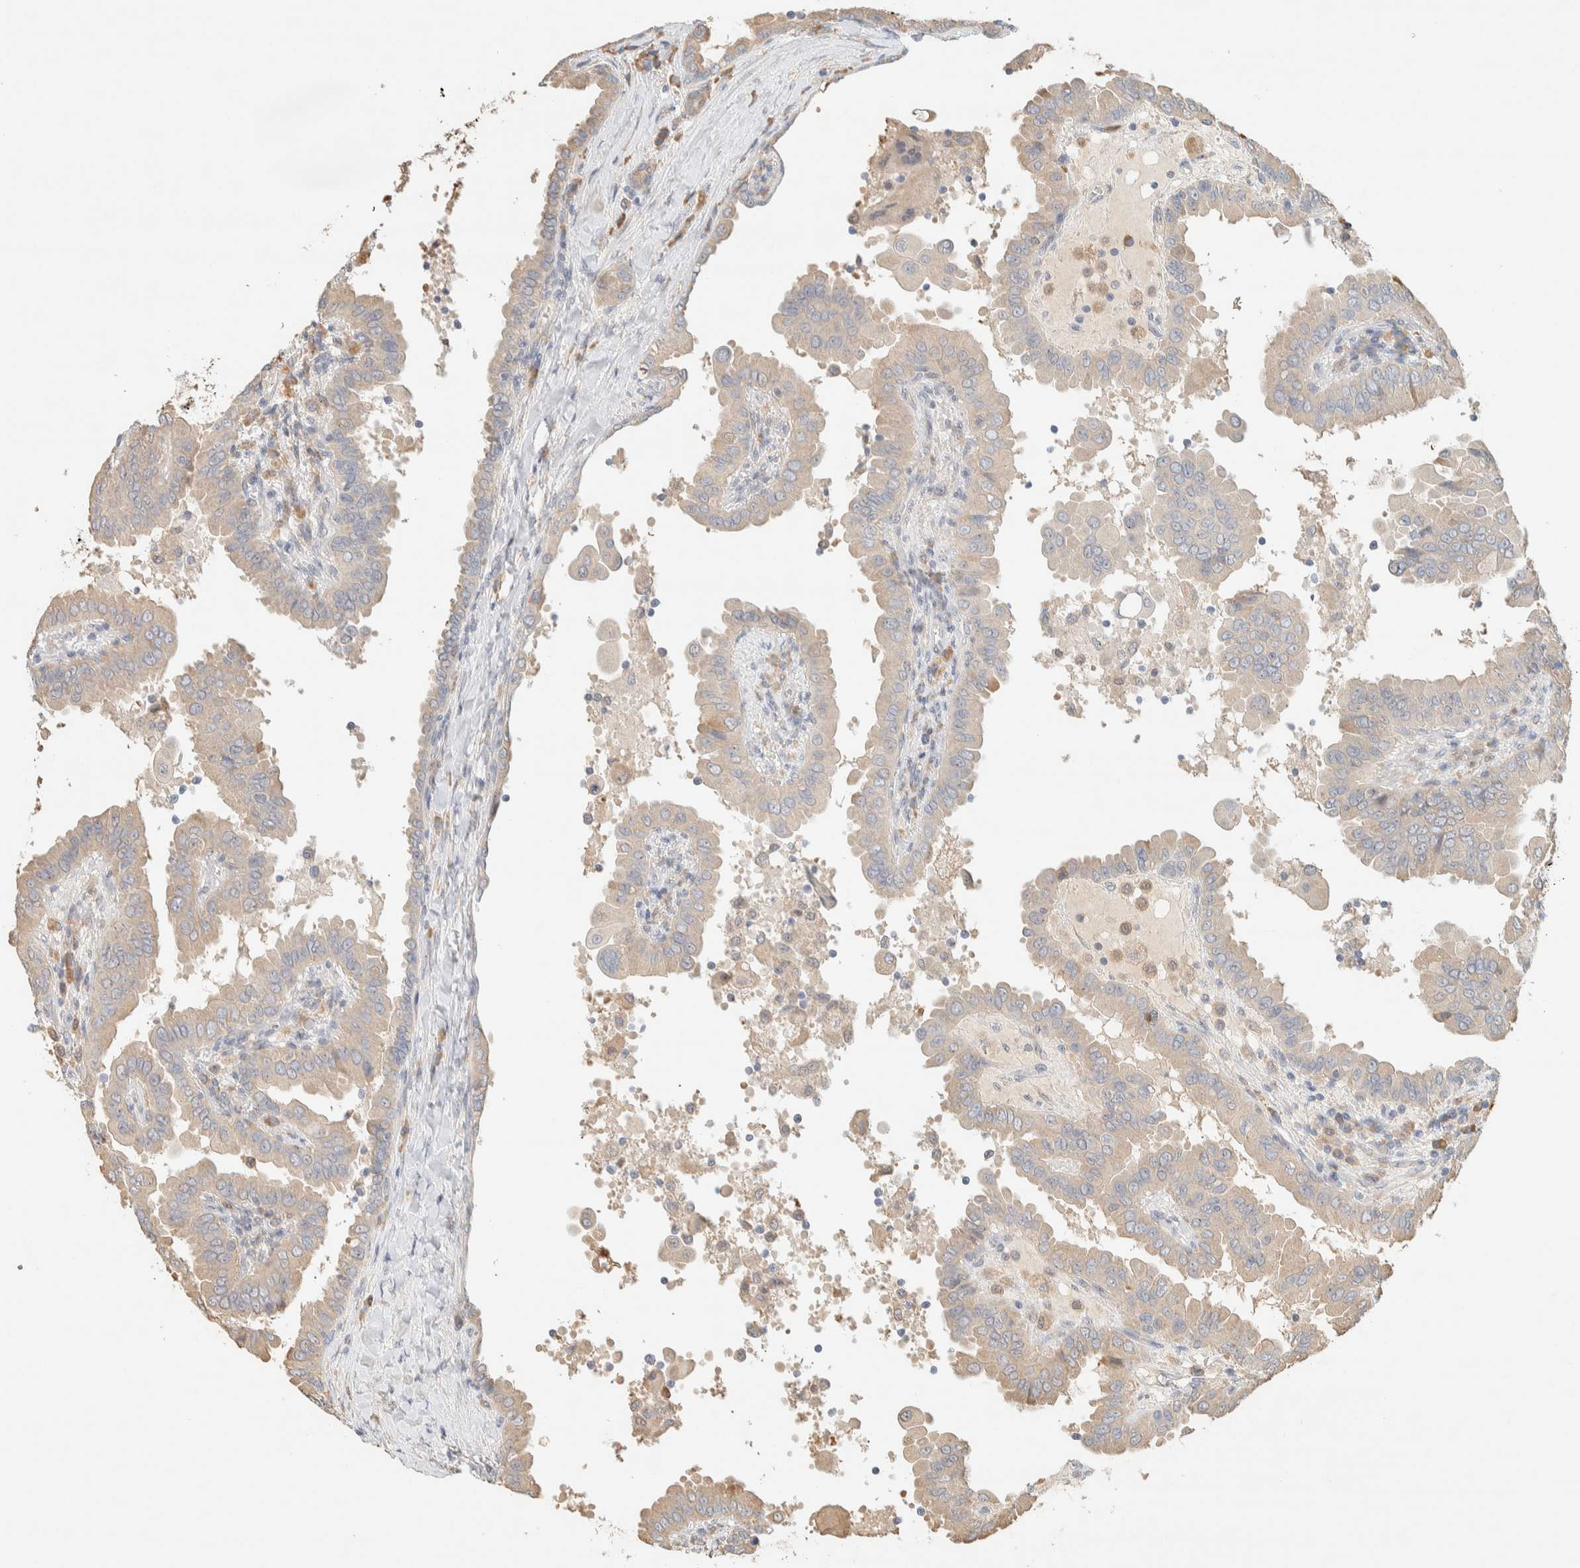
{"staining": {"intensity": "weak", "quantity": ">75%", "location": "cytoplasmic/membranous"}, "tissue": "thyroid cancer", "cell_type": "Tumor cells", "image_type": "cancer", "snomed": [{"axis": "morphology", "description": "Papillary adenocarcinoma, NOS"}, {"axis": "topography", "description": "Thyroid gland"}], "caption": "This image demonstrates papillary adenocarcinoma (thyroid) stained with immunohistochemistry (IHC) to label a protein in brown. The cytoplasmic/membranous of tumor cells show weak positivity for the protein. Nuclei are counter-stained blue.", "gene": "TTC3", "patient": {"sex": "male", "age": 33}}